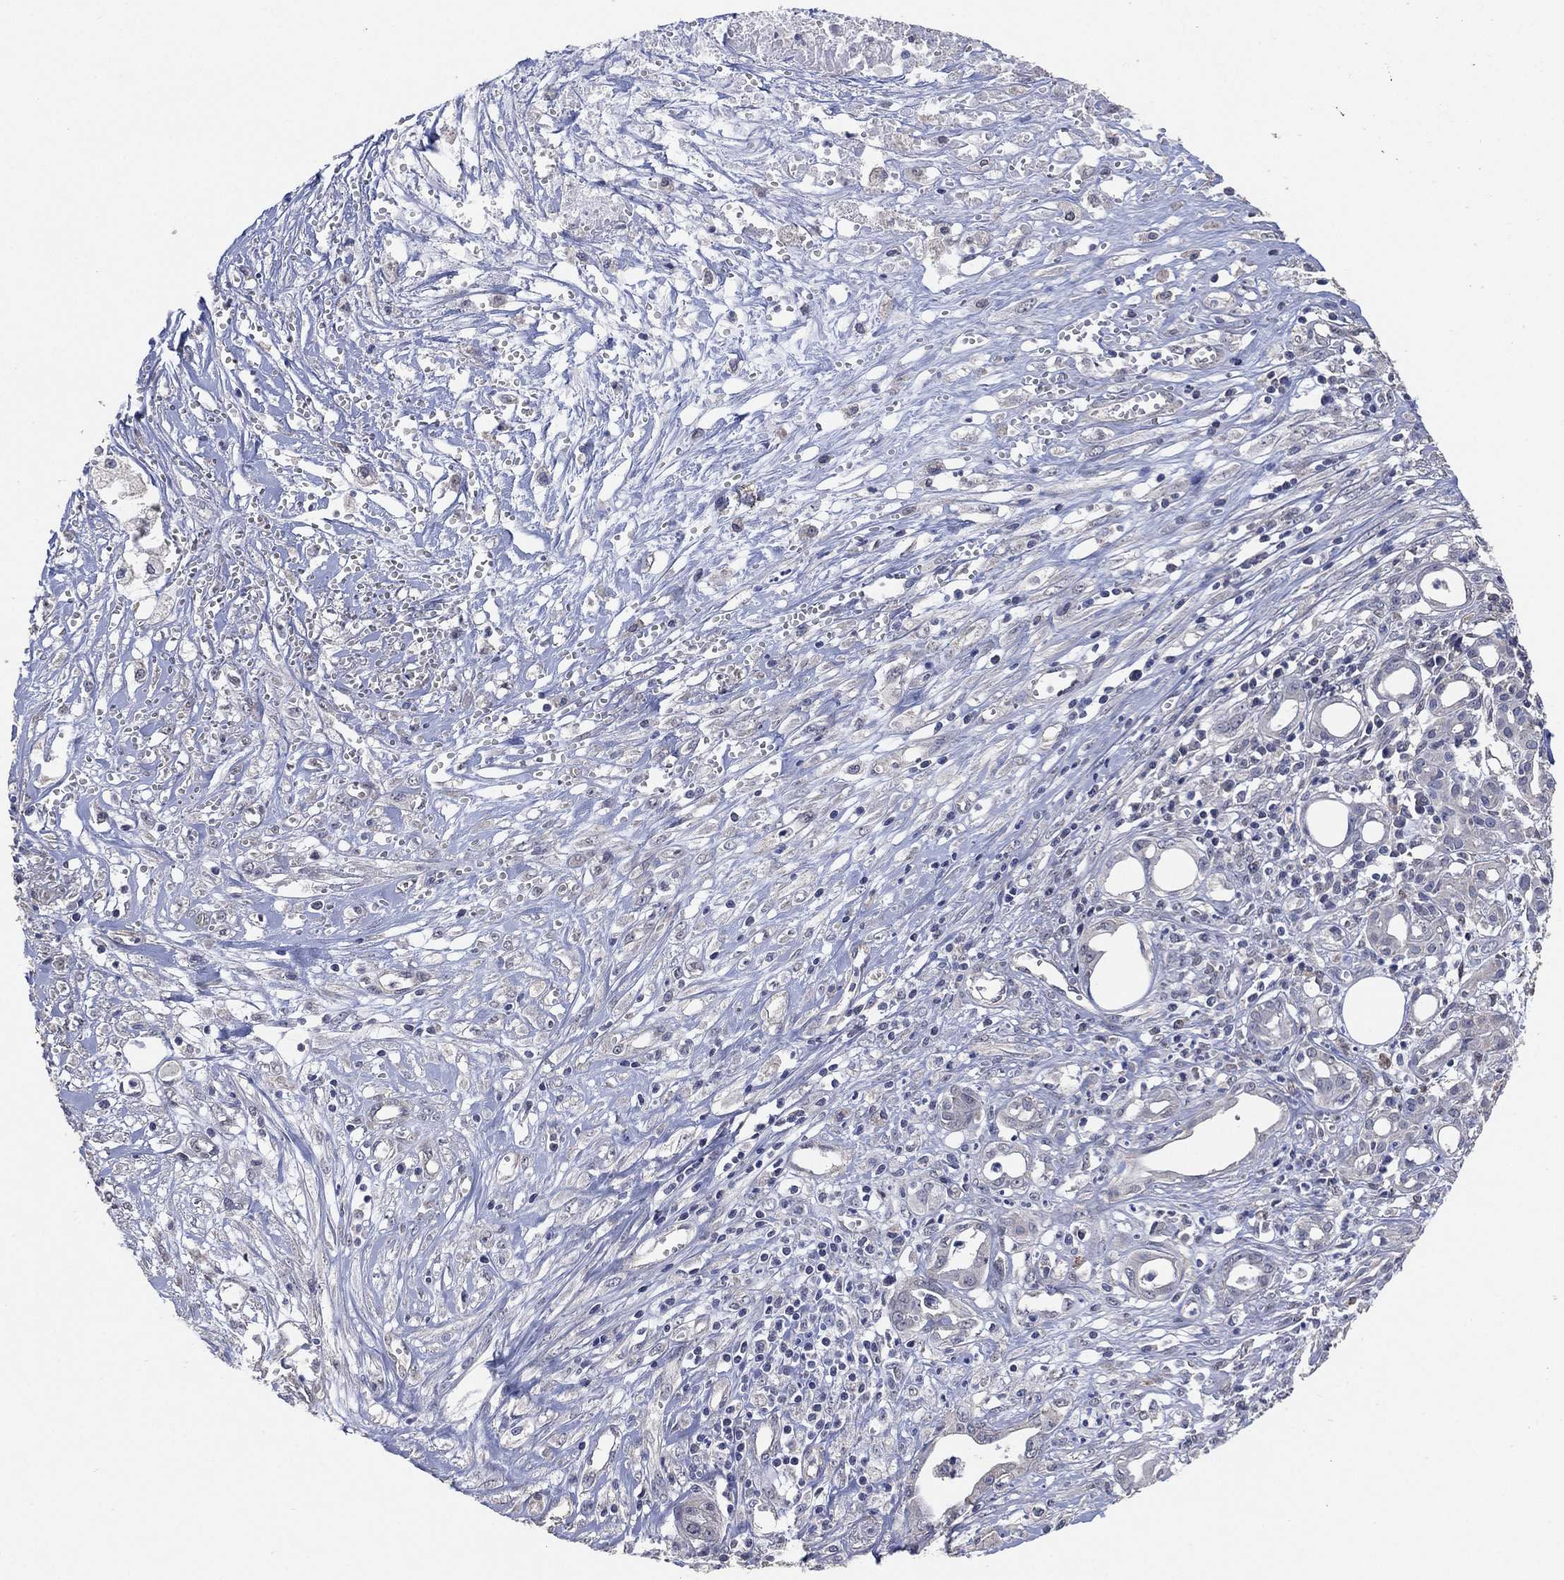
{"staining": {"intensity": "negative", "quantity": "none", "location": "none"}, "tissue": "pancreatic cancer", "cell_type": "Tumor cells", "image_type": "cancer", "snomed": [{"axis": "morphology", "description": "Adenocarcinoma, NOS"}, {"axis": "topography", "description": "Pancreas"}], "caption": "High magnification brightfield microscopy of pancreatic cancer (adenocarcinoma) stained with DAB (brown) and counterstained with hematoxylin (blue): tumor cells show no significant staining.", "gene": "KLK5", "patient": {"sex": "male", "age": 71}}